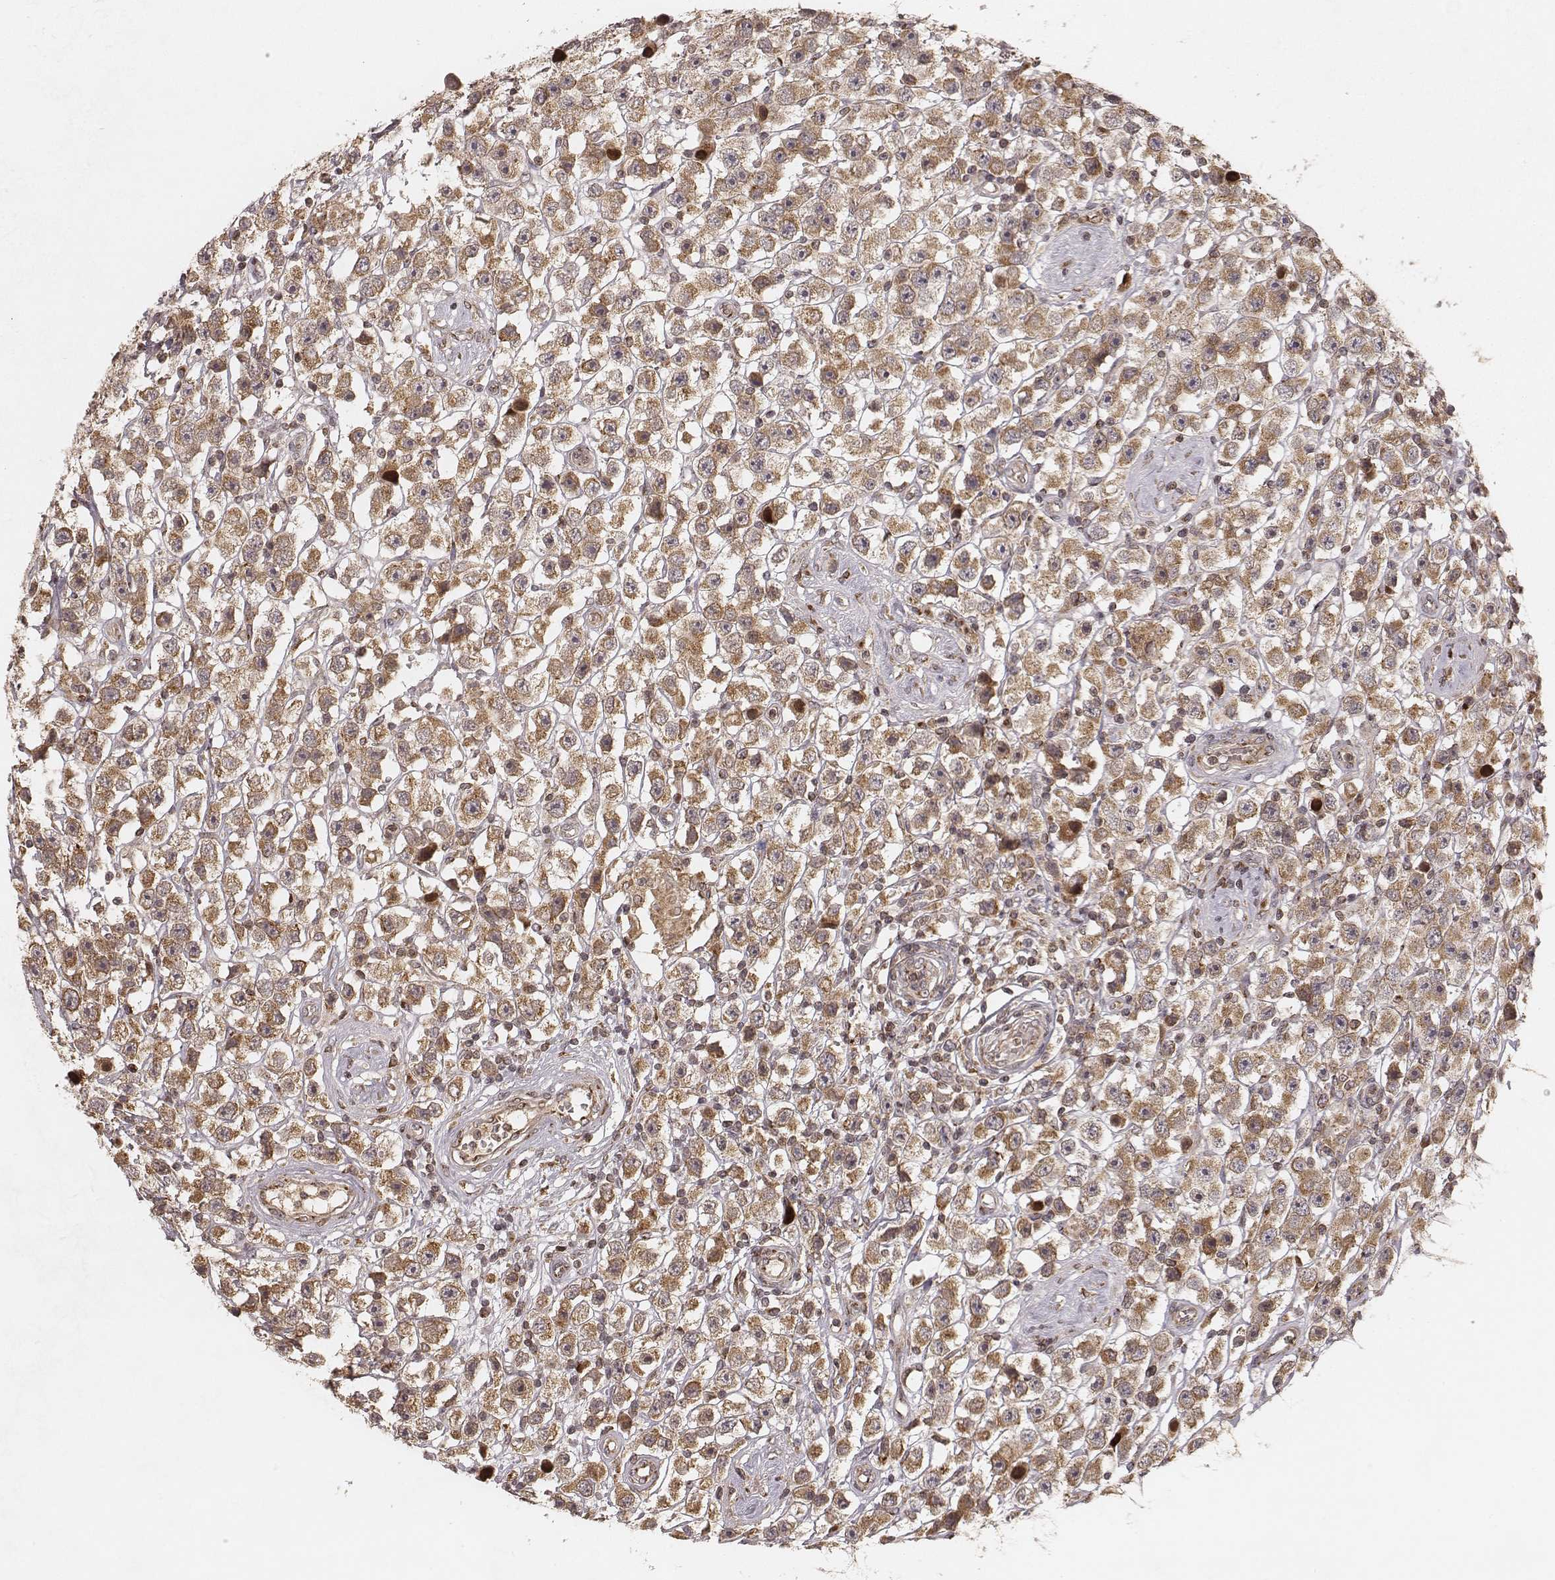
{"staining": {"intensity": "moderate", "quantity": ">75%", "location": "cytoplasmic/membranous"}, "tissue": "testis cancer", "cell_type": "Tumor cells", "image_type": "cancer", "snomed": [{"axis": "morphology", "description": "Seminoma, NOS"}, {"axis": "topography", "description": "Testis"}], "caption": "A histopathology image showing moderate cytoplasmic/membranous staining in approximately >75% of tumor cells in testis cancer (seminoma), as visualized by brown immunohistochemical staining.", "gene": "MYO19", "patient": {"sex": "male", "age": 45}}